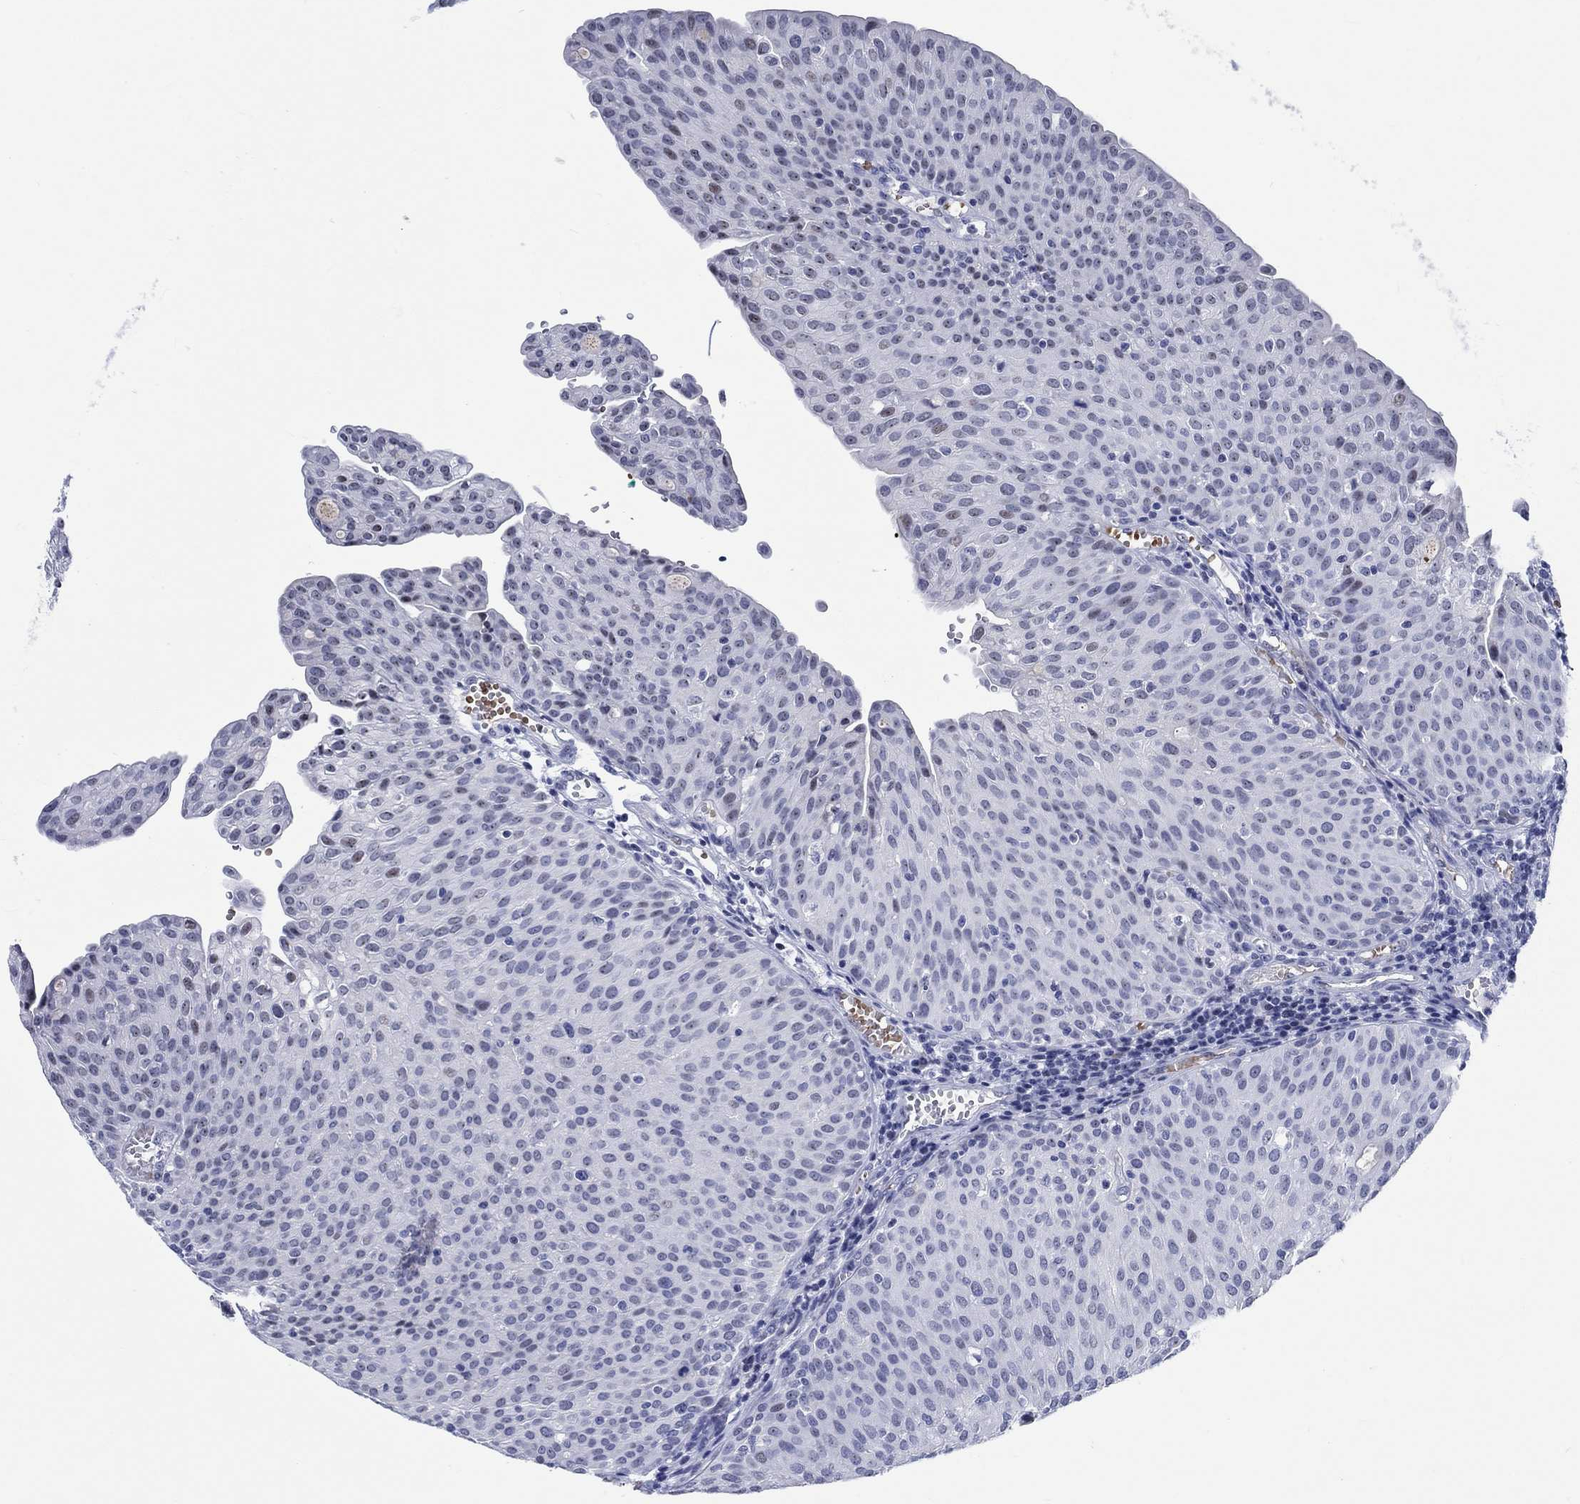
{"staining": {"intensity": "weak", "quantity": "<25%", "location": "nuclear"}, "tissue": "urothelial cancer", "cell_type": "Tumor cells", "image_type": "cancer", "snomed": [{"axis": "morphology", "description": "Urothelial carcinoma, Low grade"}, {"axis": "topography", "description": "Urinary bladder"}], "caption": "Immunohistochemical staining of low-grade urothelial carcinoma exhibits no significant expression in tumor cells. (DAB (3,3'-diaminobenzidine) immunohistochemistry (IHC) visualized using brightfield microscopy, high magnification).", "gene": "ZNF446", "patient": {"sex": "male", "age": 54}}